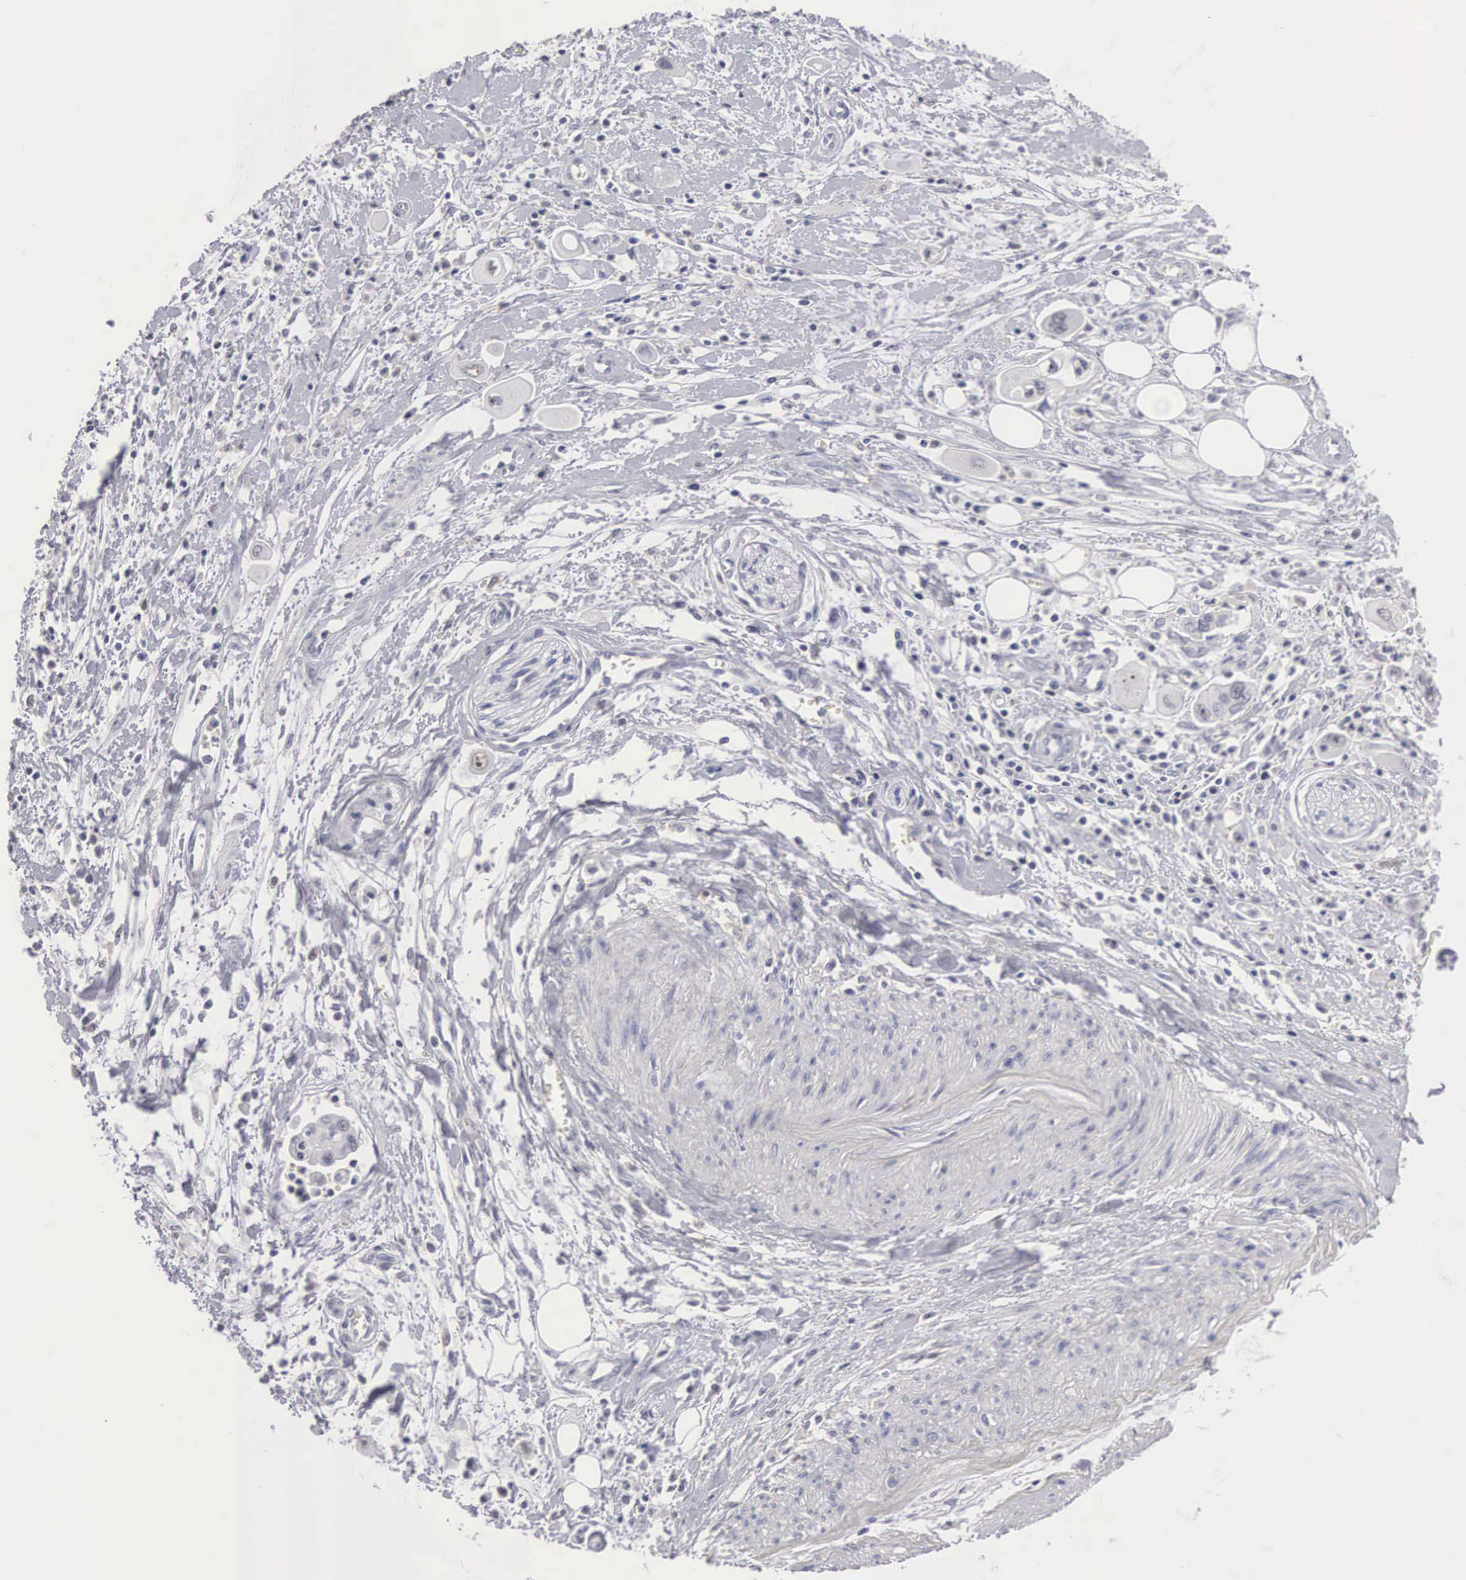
{"staining": {"intensity": "negative", "quantity": "none", "location": "none"}, "tissue": "pancreatic cancer", "cell_type": "Tumor cells", "image_type": "cancer", "snomed": [{"axis": "morphology", "description": "Adenocarcinoma, NOS"}, {"axis": "topography", "description": "Pancreas"}], "caption": "Tumor cells are negative for brown protein staining in pancreatic cancer (adenocarcinoma).", "gene": "FAM47A", "patient": {"sex": "female", "age": 70}}